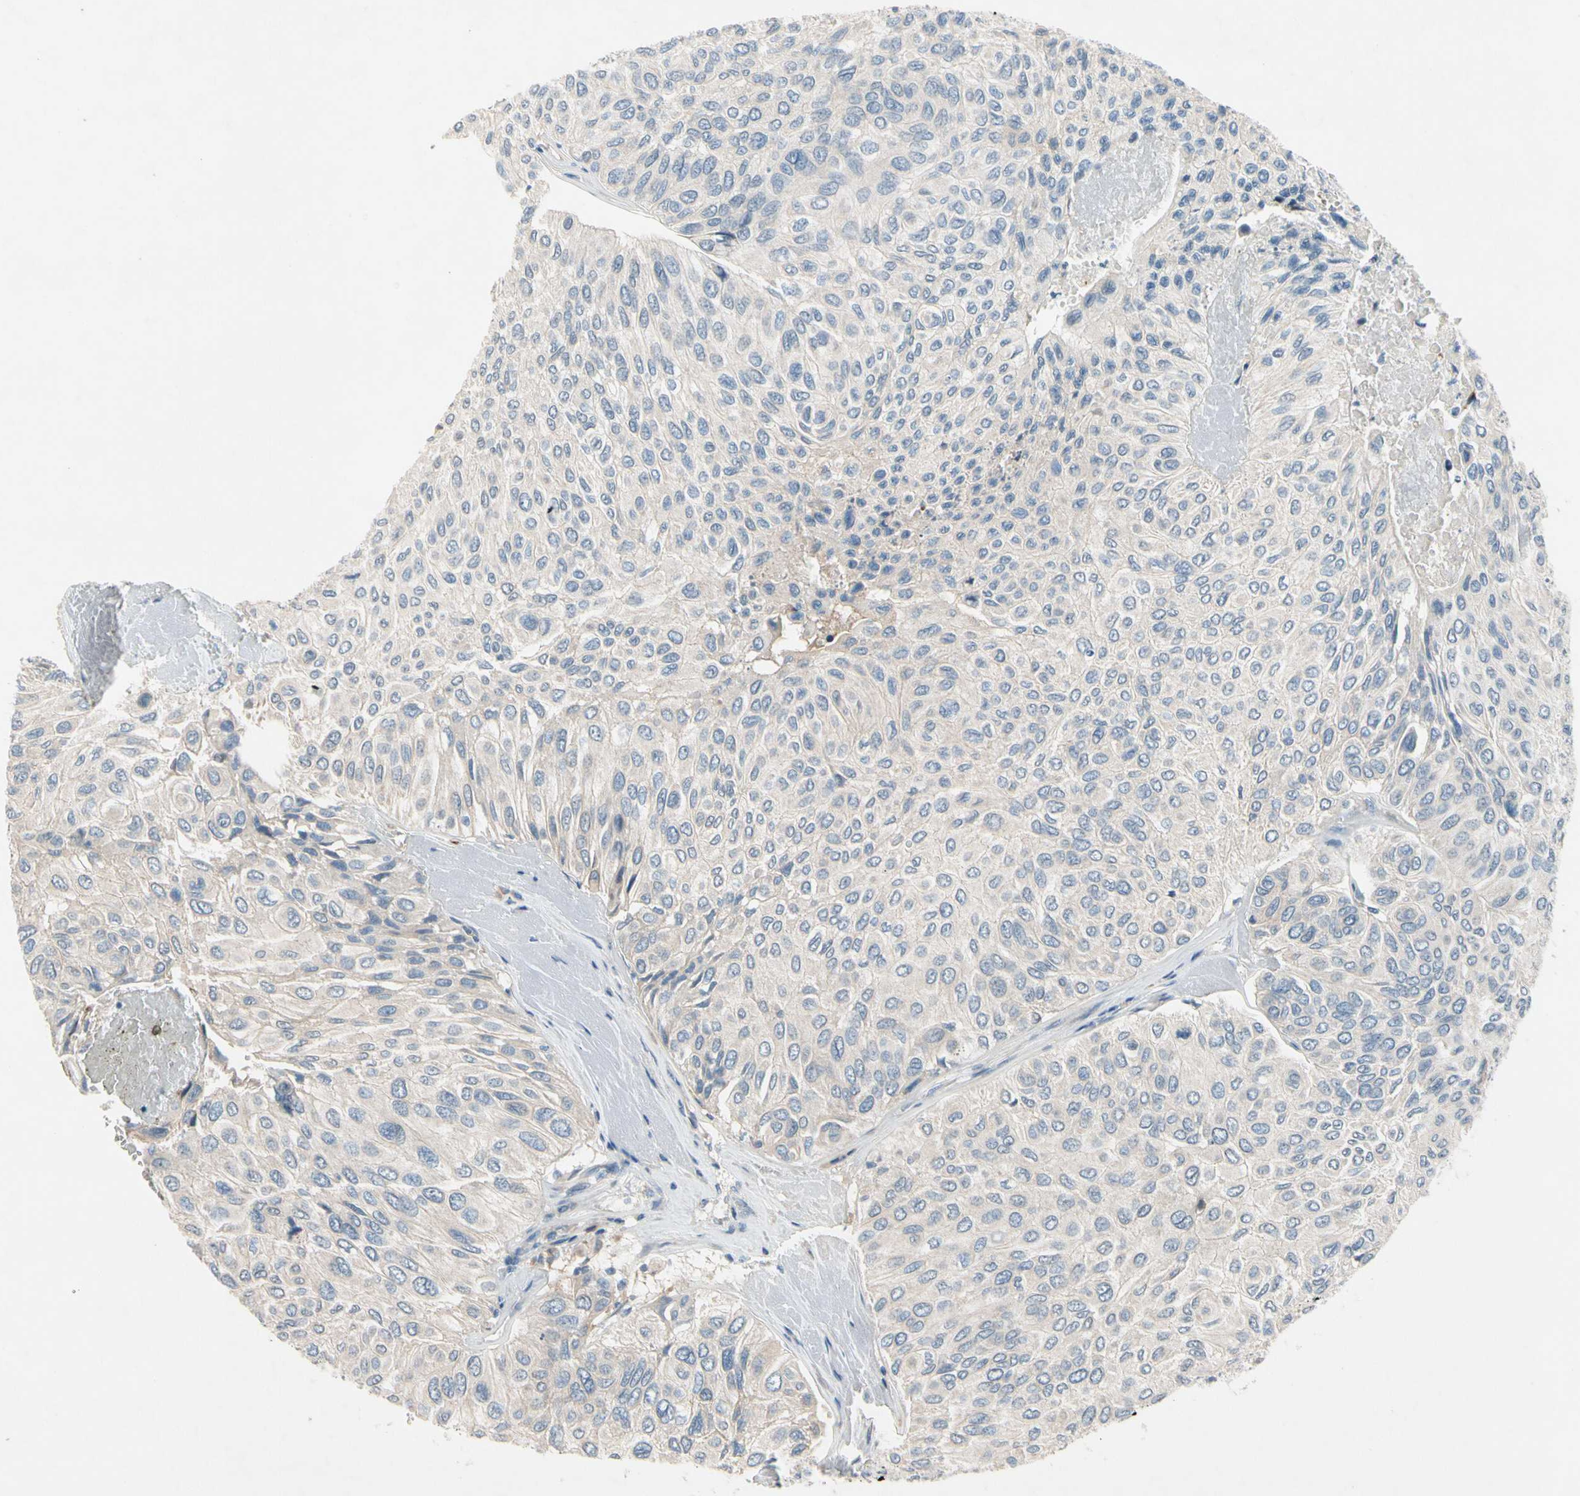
{"staining": {"intensity": "weak", "quantity": "<25%", "location": "cytoplasmic/membranous"}, "tissue": "urothelial cancer", "cell_type": "Tumor cells", "image_type": "cancer", "snomed": [{"axis": "morphology", "description": "Urothelial carcinoma, High grade"}, {"axis": "topography", "description": "Urinary bladder"}], "caption": "High magnification brightfield microscopy of urothelial carcinoma (high-grade) stained with DAB (3,3'-diaminobenzidine) (brown) and counterstained with hematoxylin (blue): tumor cells show no significant expression.", "gene": "PIP5K1B", "patient": {"sex": "male", "age": 66}}